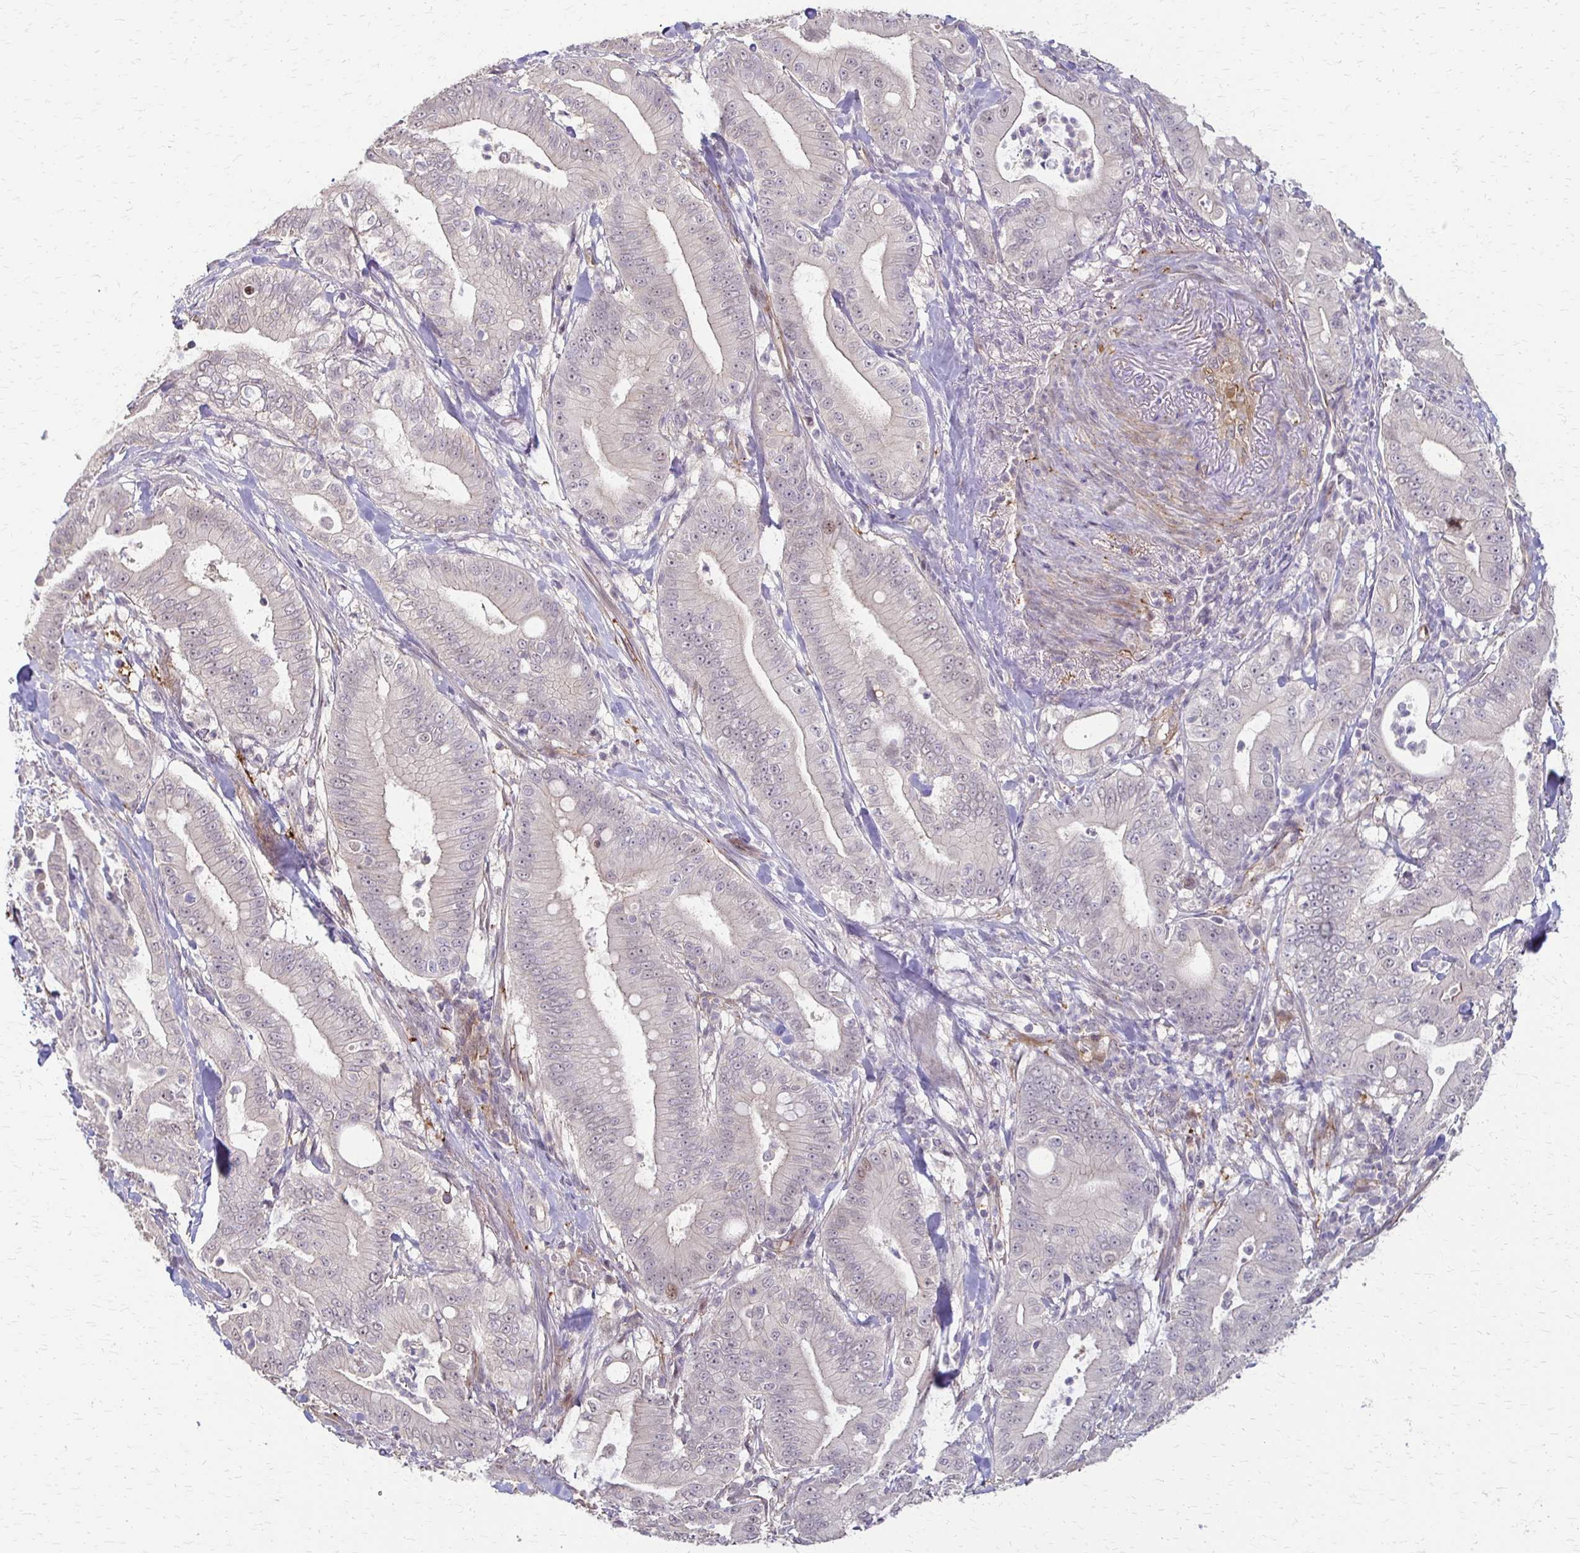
{"staining": {"intensity": "negative", "quantity": "none", "location": "none"}, "tissue": "pancreatic cancer", "cell_type": "Tumor cells", "image_type": "cancer", "snomed": [{"axis": "morphology", "description": "Adenocarcinoma, NOS"}, {"axis": "topography", "description": "Pancreas"}], "caption": "An IHC micrograph of adenocarcinoma (pancreatic) is shown. There is no staining in tumor cells of adenocarcinoma (pancreatic).", "gene": "CFL2", "patient": {"sex": "male", "age": 71}}